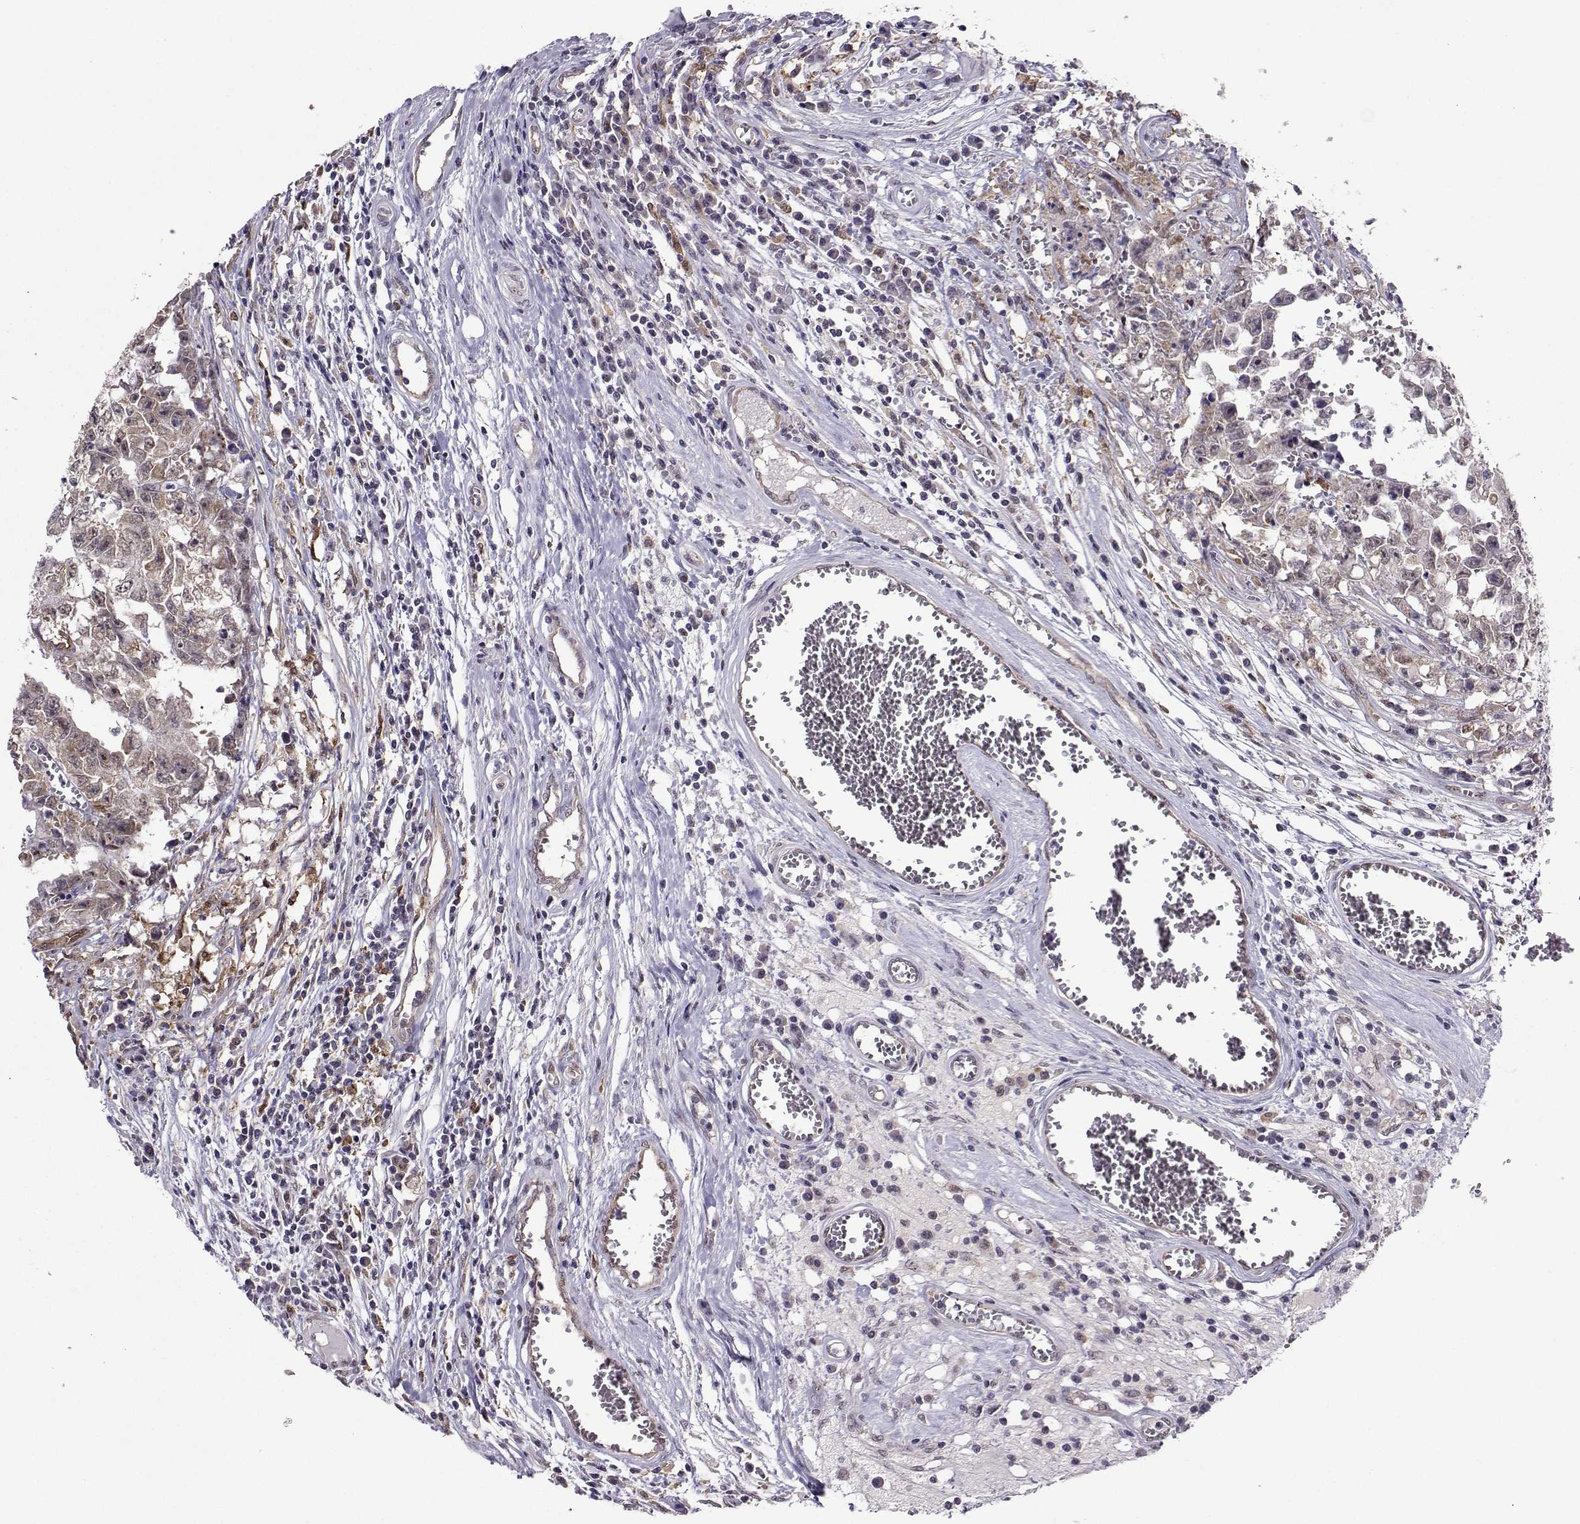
{"staining": {"intensity": "negative", "quantity": "none", "location": "none"}, "tissue": "testis cancer", "cell_type": "Tumor cells", "image_type": "cancer", "snomed": [{"axis": "morphology", "description": "Carcinoma, Embryonal, NOS"}, {"axis": "topography", "description": "Testis"}], "caption": "Immunohistochemistry of testis embryonal carcinoma shows no staining in tumor cells.", "gene": "DDX20", "patient": {"sex": "male", "age": 36}}